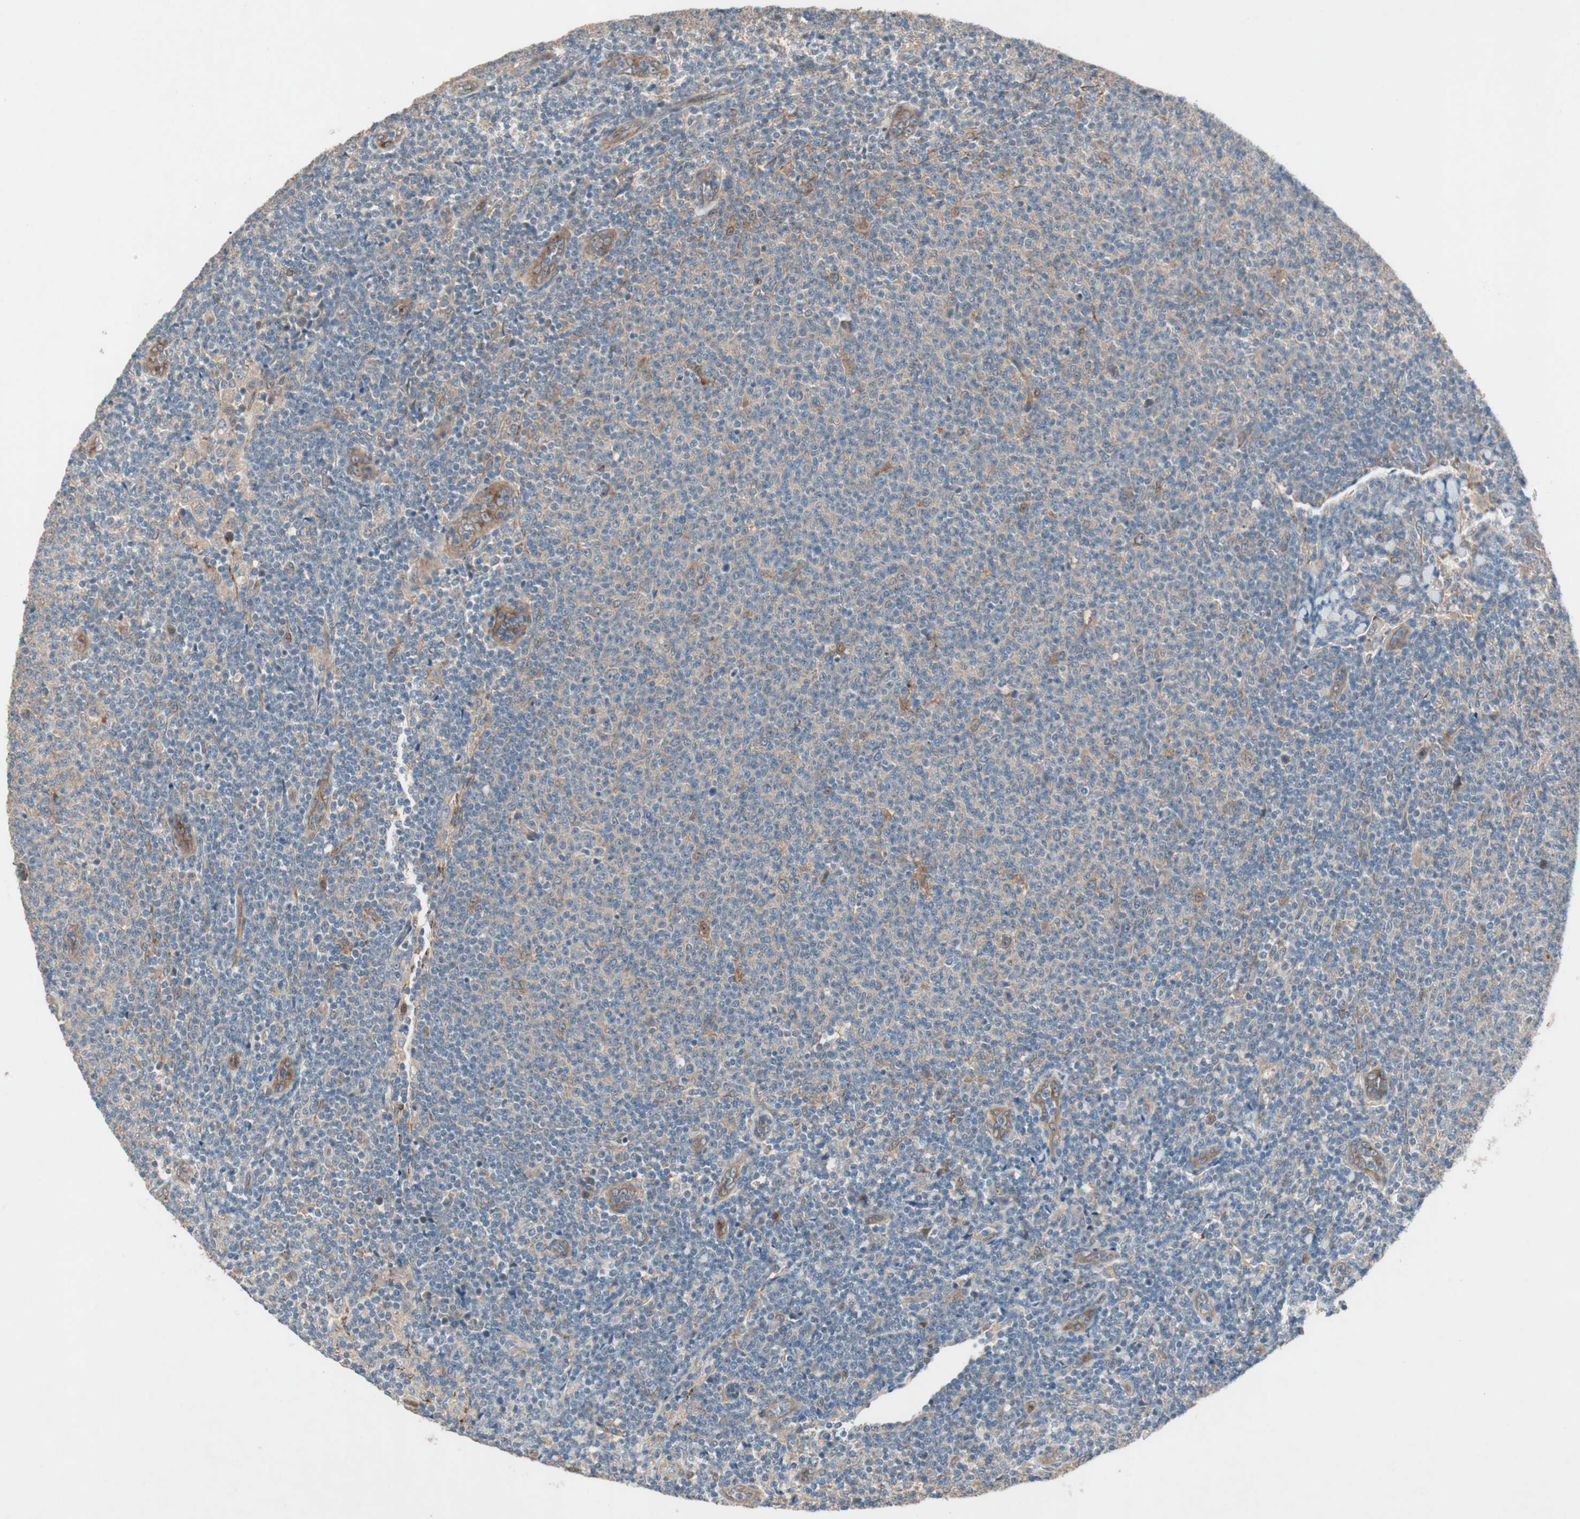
{"staining": {"intensity": "weak", "quantity": "<25%", "location": "cytoplasmic/membranous"}, "tissue": "lymphoma", "cell_type": "Tumor cells", "image_type": "cancer", "snomed": [{"axis": "morphology", "description": "Malignant lymphoma, non-Hodgkin's type, Low grade"}, {"axis": "topography", "description": "Lymph node"}], "caption": "The immunohistochemistry (IHC) histopathology image has no significant expression in tumor cells of low-grade malignant lymphoma, non-Hodgkin's type tissue. (IHC, brightfield microscopy, high magnification).", "gene": "SDSL", "patient": {"sex": "male", "age": 66}}